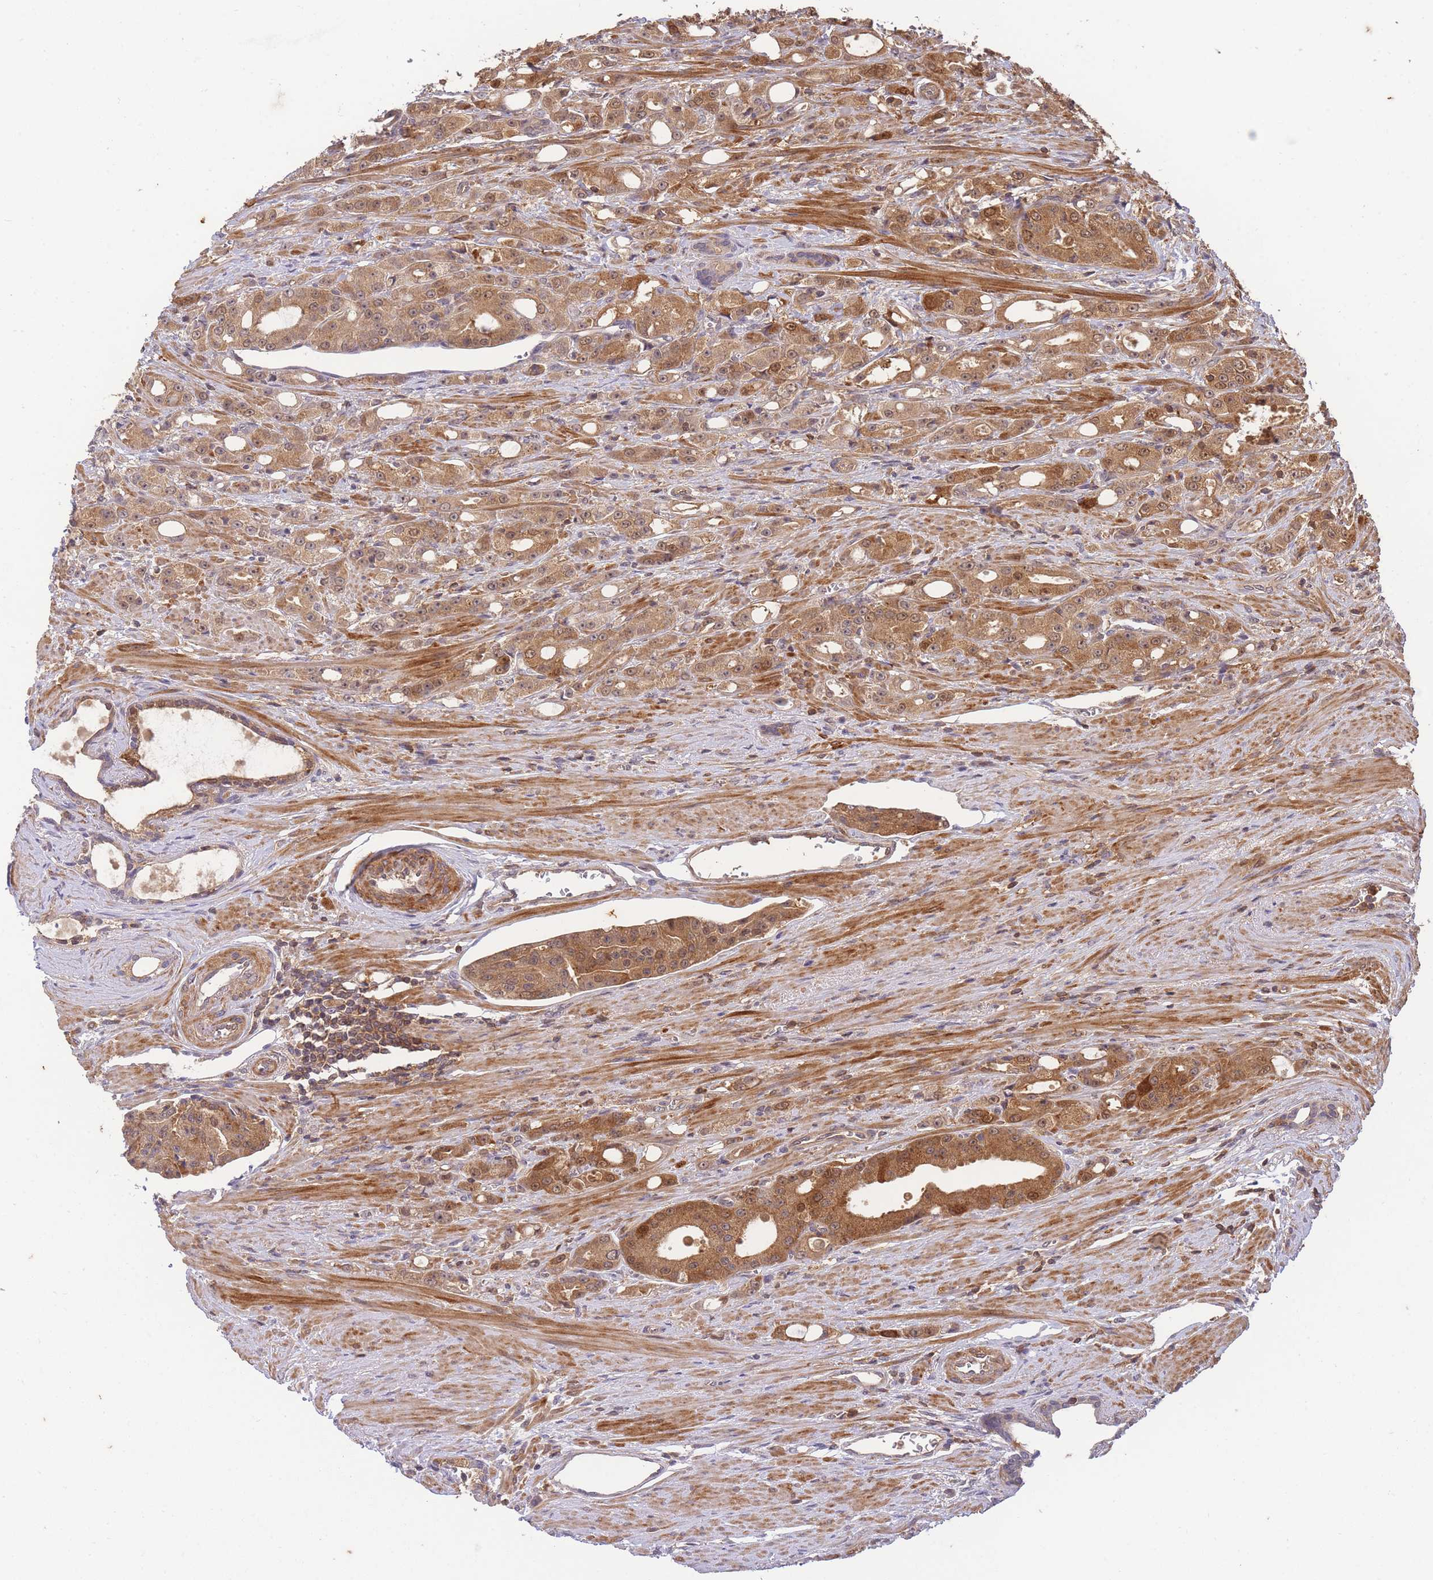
{"staining": {"intensity": "moderate", "quantity": ">75%", "location": "cytoplasmic/membranous,nuclear"}, "tissue": "prostate cancer", "cell_type": "Tumor cells", "image_type": "cancer", "snomed": [{"axis": "morphology", "description": "Adenocarcinoma, High grade"}, {"axis": "topography", "description": "Prostate"}], "caption": "The immunohistochemical stain labels moderate cytoplasmic/membranous and nuclear staining in tumor cells of prostate high-grade adenocarcinoma tissue.", "gene": "ST8SIA4", "patient": {"sex": "male", "age": 69}}